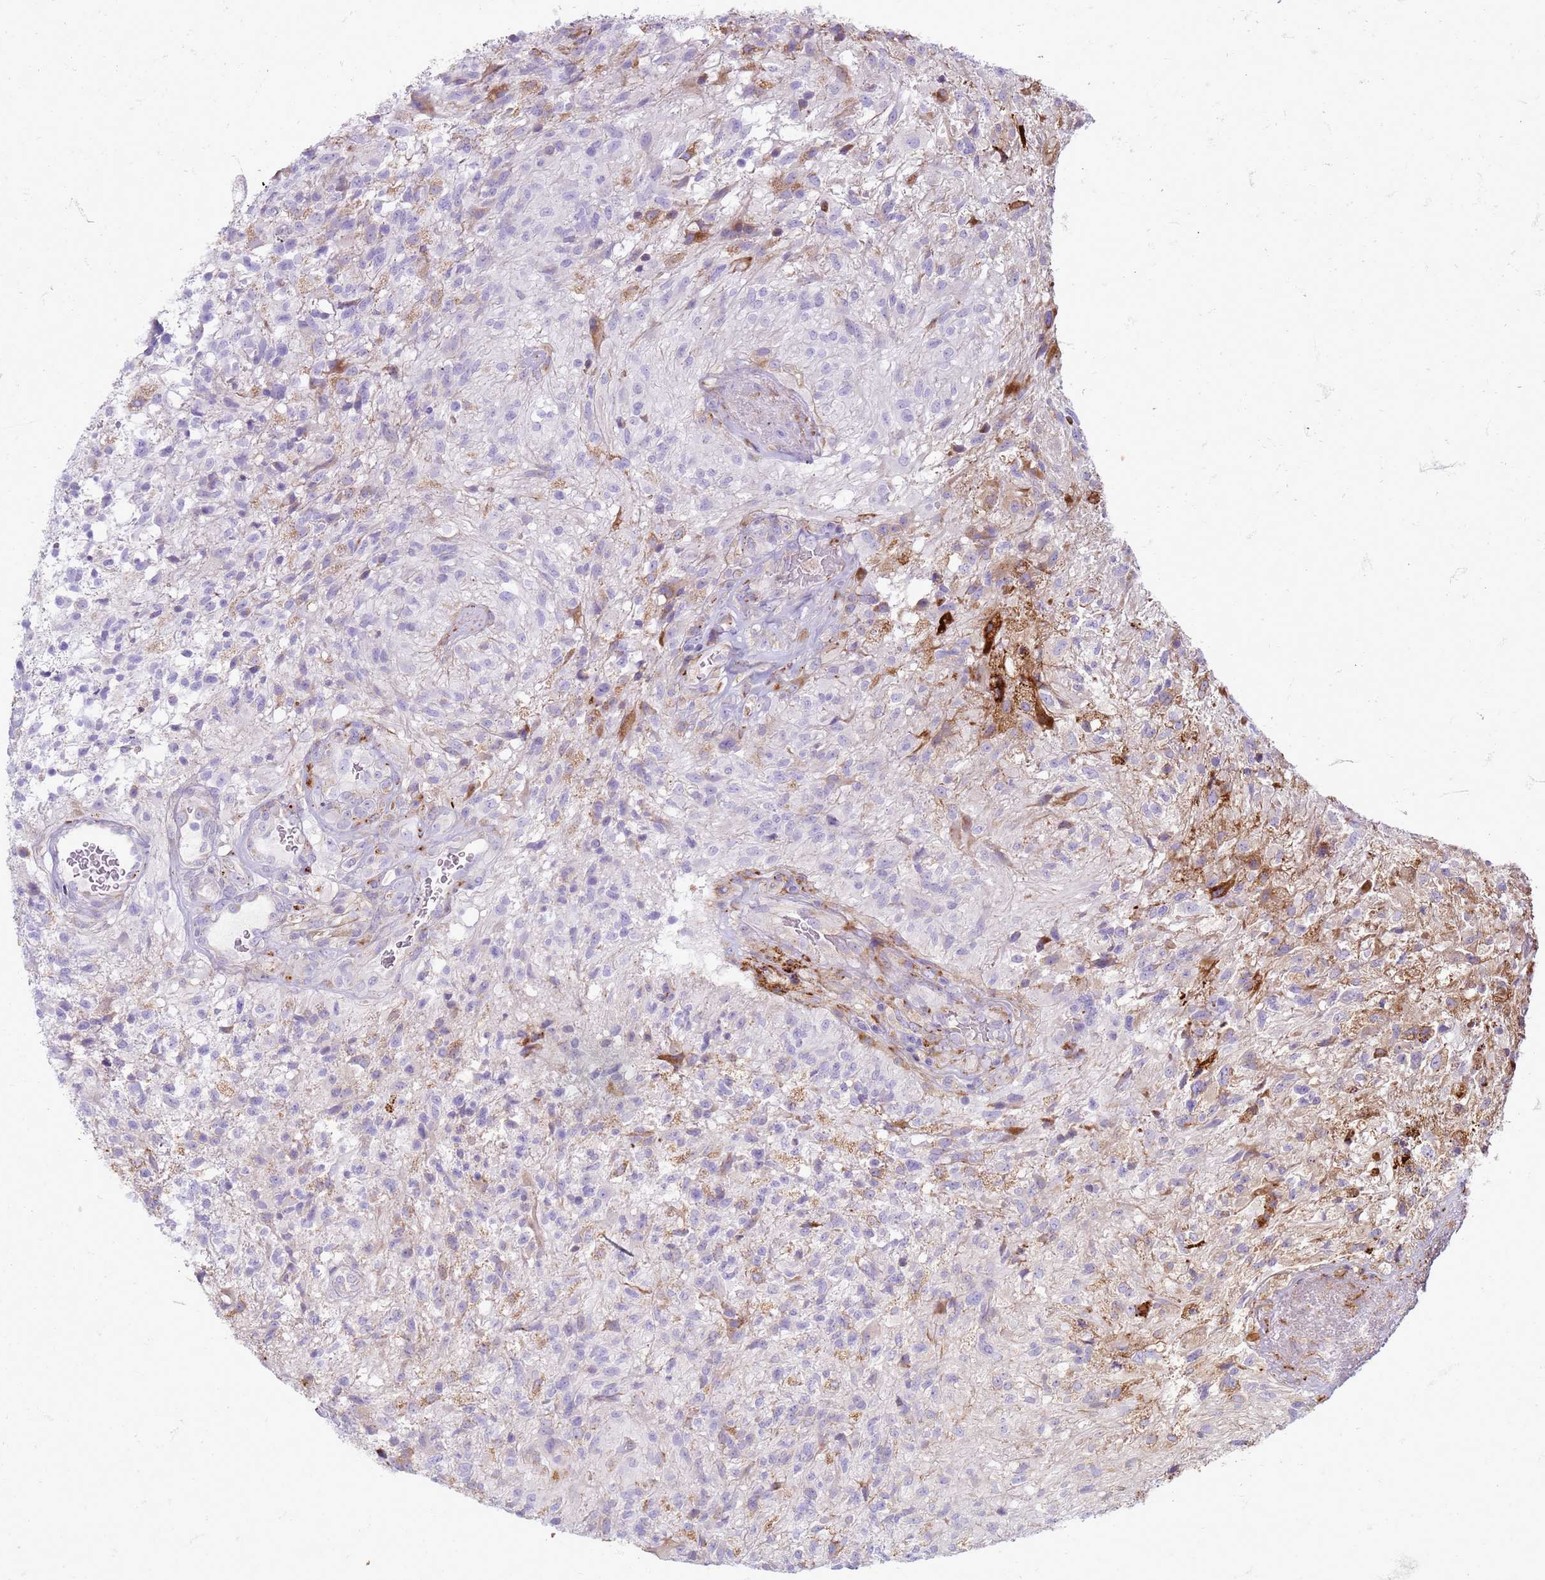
{"staining": {"intensity": "negative", "quantity": "none", "location": "none"}, "tissue": "glioma", "cell_type": "Tumor cells", "image_type": "cancer", "snomed": [{"axis": "morphology", "description": "Glioma, malignant, High grade"}, {"axis": "topography", "description": "Brain"}], "caption": "Human malignant high-grade glioma stained for a protein using immunohistochemistry exhibits no expression in tumor cells.", "gene": "PDK3", "patient": {"sex": "male", "age": 56}}